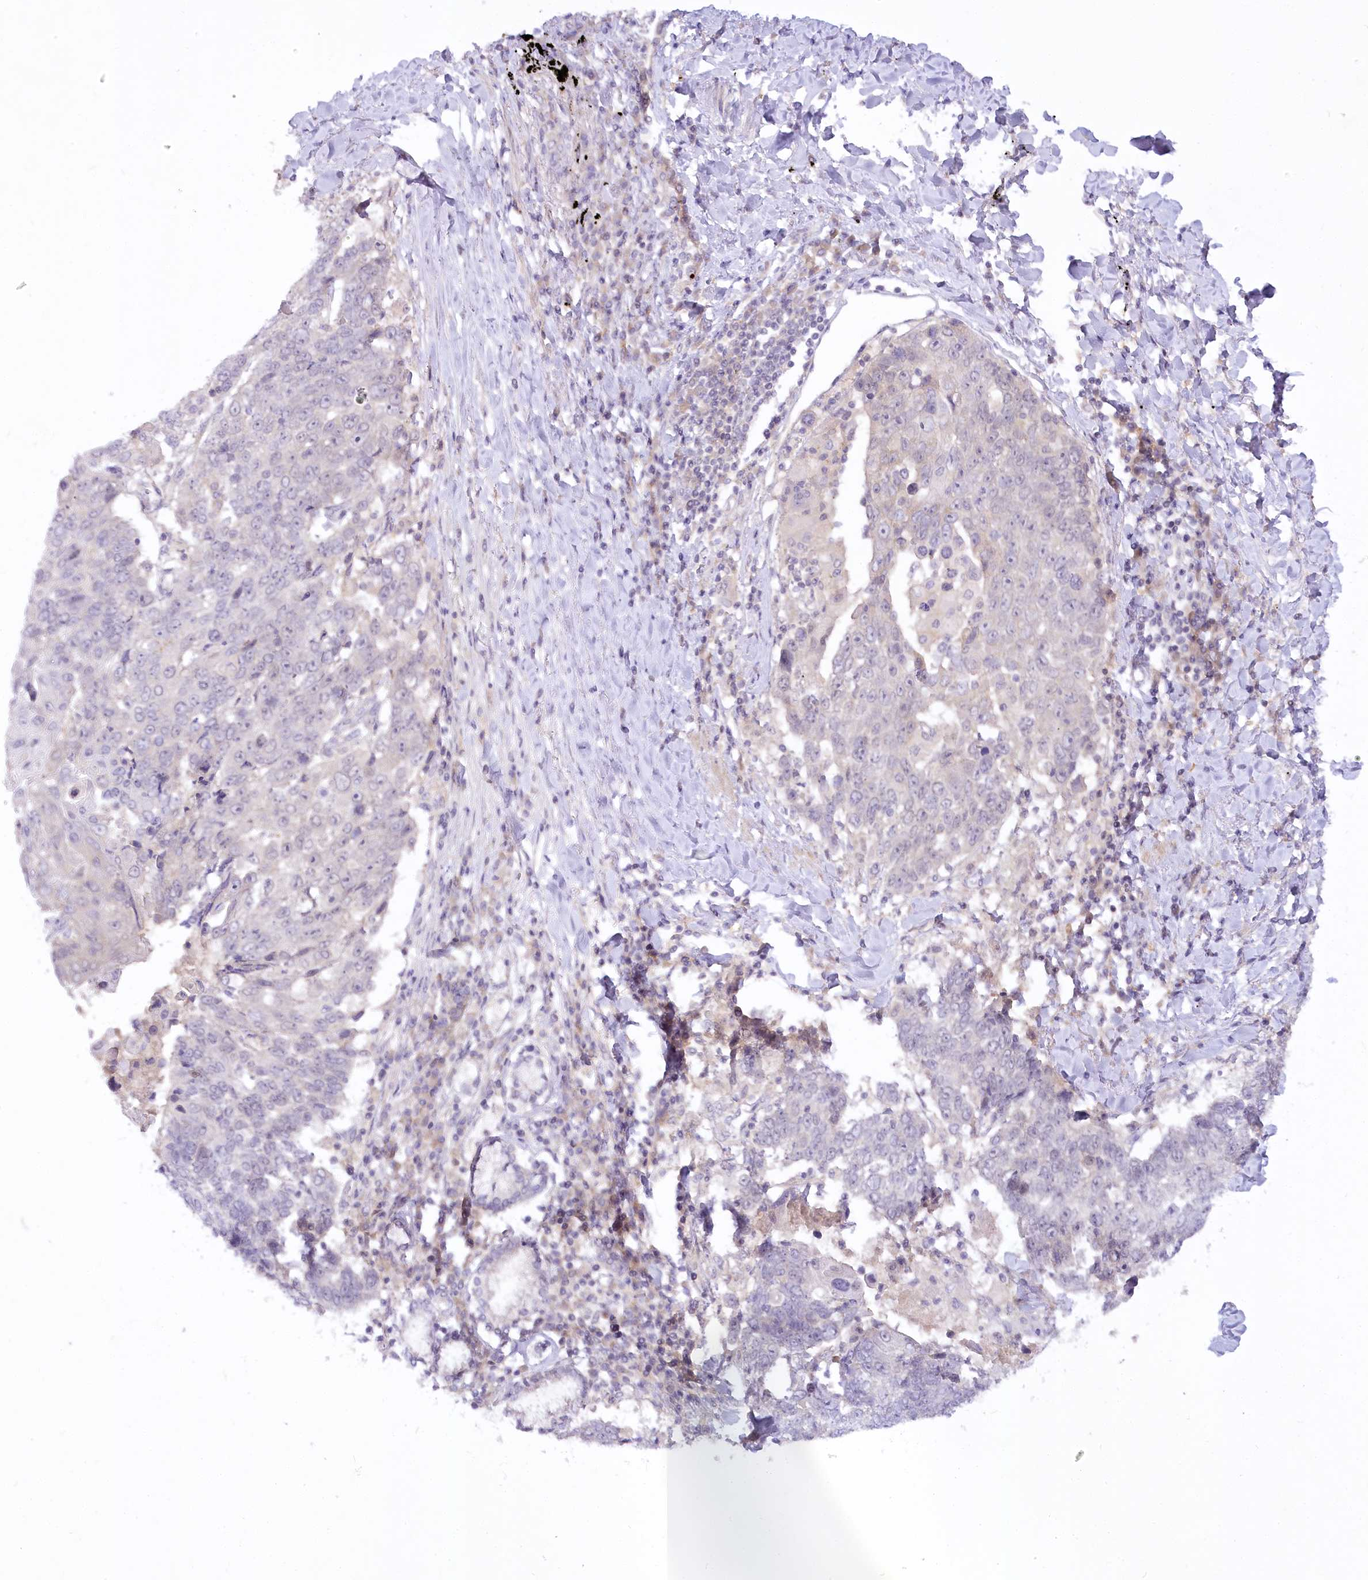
{"staining": {"intensity": "negative", "quantity": "none", "location": "none"}, "tissue": "lung cancer", "cell_type": "Tumor cells", "image_type": "cancer", "snomed": [{"axis": "morphology", "description": "Squamous cell carcinoma, NOS"}, {"axis": "topography", "description": "Lung"}], "caption": "A histopathology image of human squamous cell carcinoma (lung) is negative for staining in tumor cells.", "gene": "EFHC2", "patient": {"sex": "male", "age": 66}}